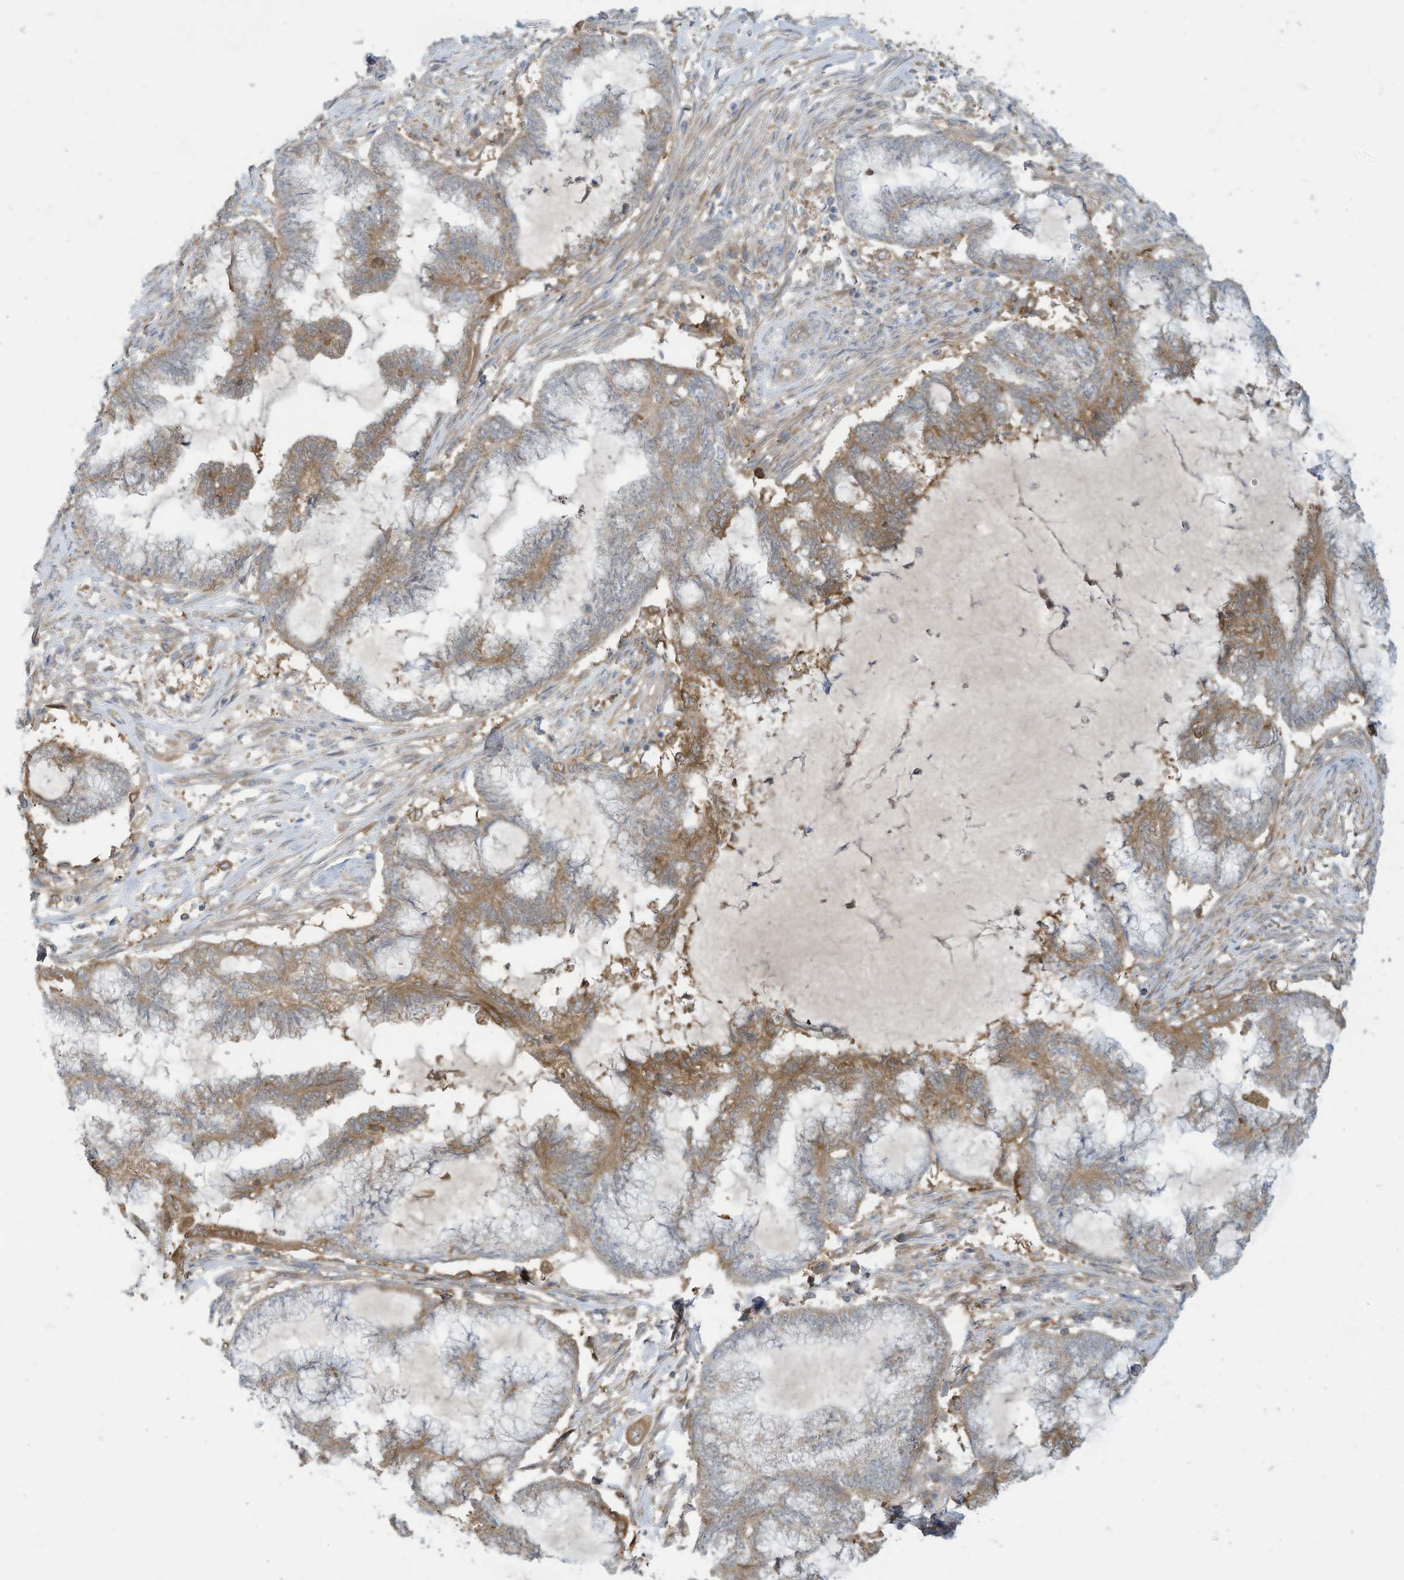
{"staining": {"intensity": "moderate", "quantity": "25%-75%", "location": "cytoplasmic/membranous"}, "tissue": "endometrial cancer", "cell_type": "Tumor cells", "image_type": "cancer", "snomed": [{"axis": "morphology", "description": "Adenocarcinoma, NOS"}, {"axis": "topography", "description": "Endometrium"}], "caption": "A brown stain labels moderate cytoplasmic/membranous expression of a protein in human endometrial adenocarcinoma tumor cells. (Brightfield microscopy of DAB IHC at high magnification).", "gene": "ADI1", "patient": {"sex": "female", "age": 86}}